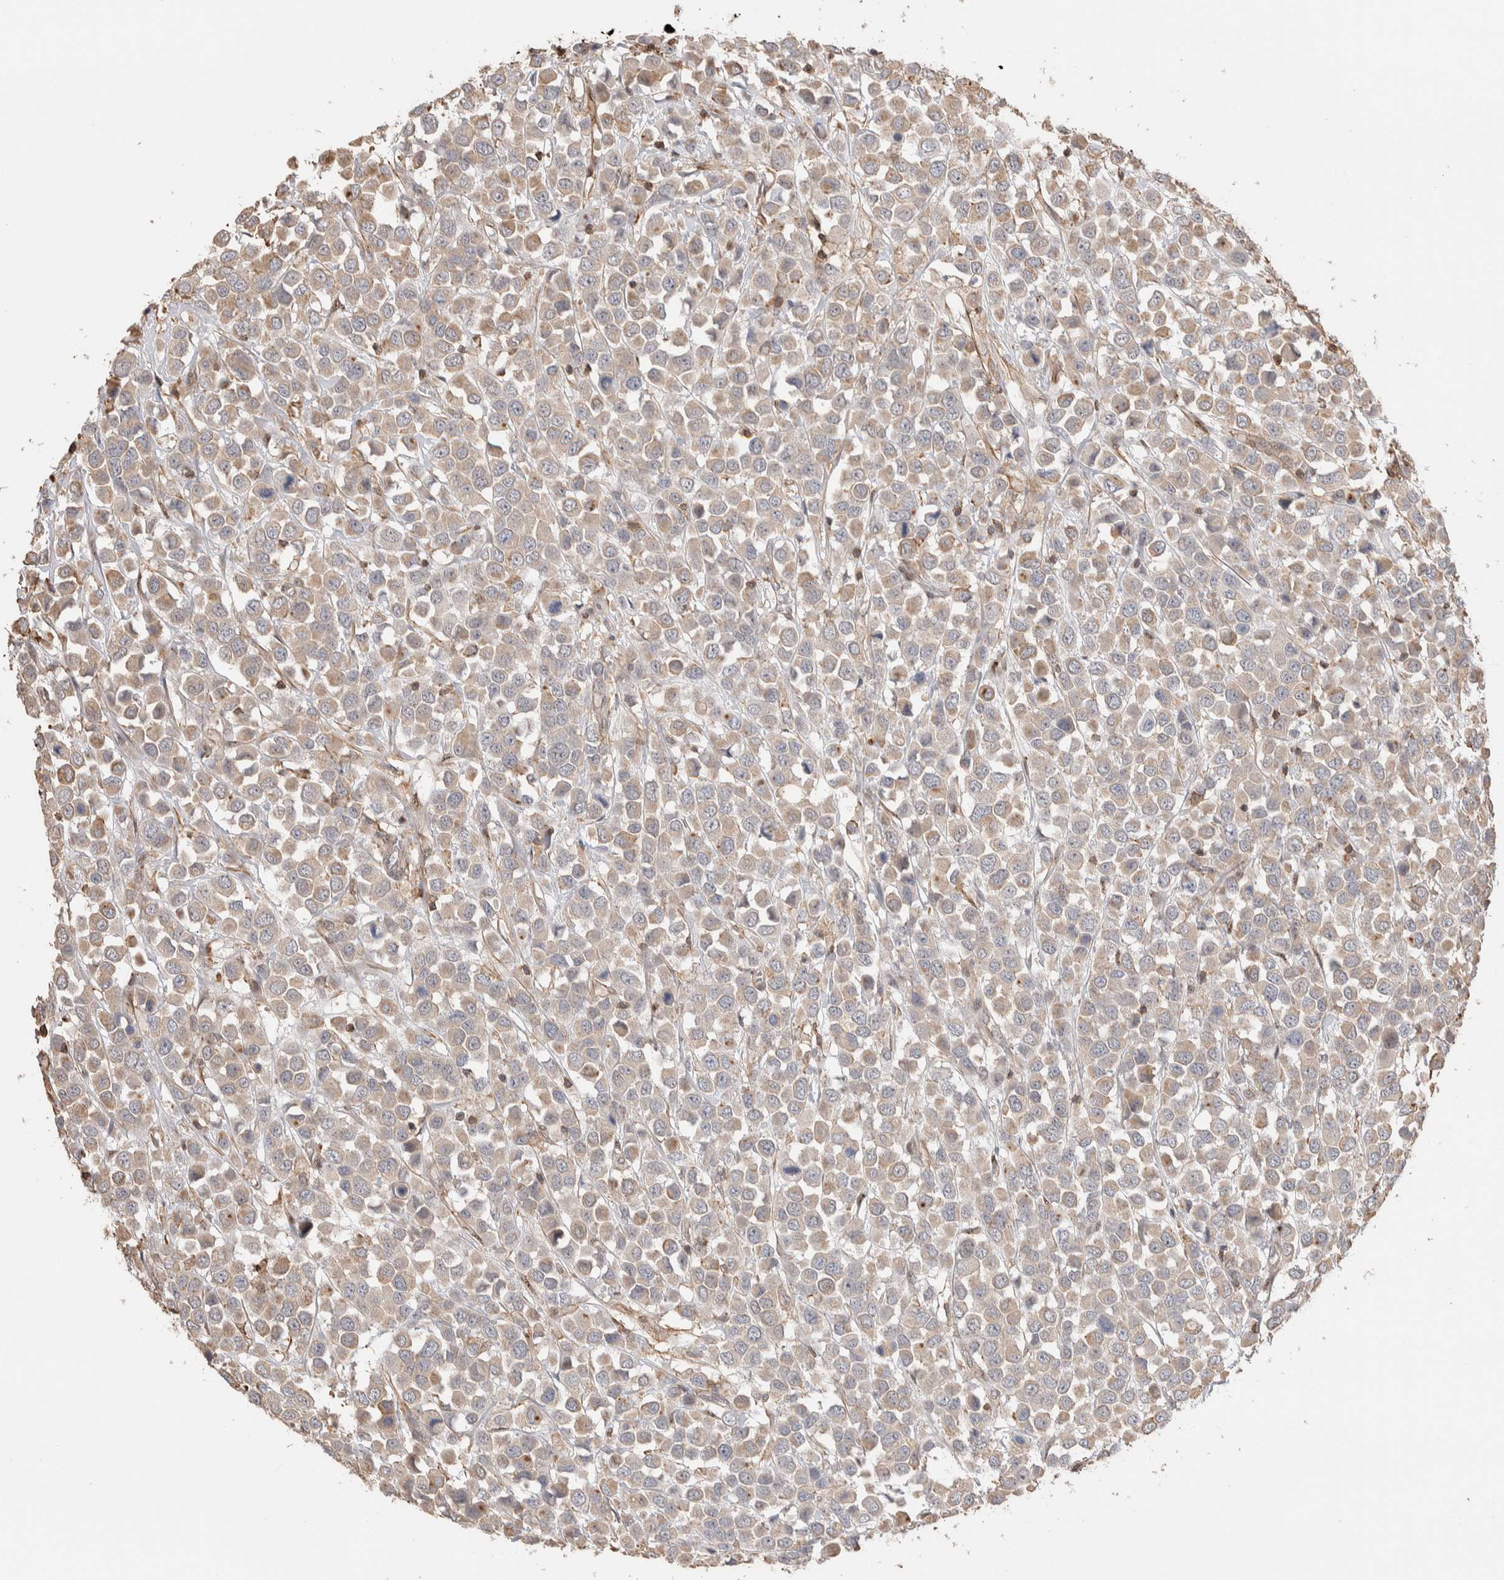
{"staining": {"intensity": "weak", "quantity": "25%-75%", "location": "cytoplasmic/membranous"}, "tissue": "breast cancer", "cell_type": "Tumor cells", "image_type": "cancer", "snomed": [{"axis": "morphology", "description": "Duct carcinoma"}, {"axis": "topography", "description": "Breast"}], "caption": "There is low levels of weak cytoplasmic/membranous expression in tumor cells of breast cancer (intraductal carcinoma), as demonstrated by immunohistochemical staining (brown color).", "gene": "ZNF704", "patient": {"sex": "female", "age": 61}}